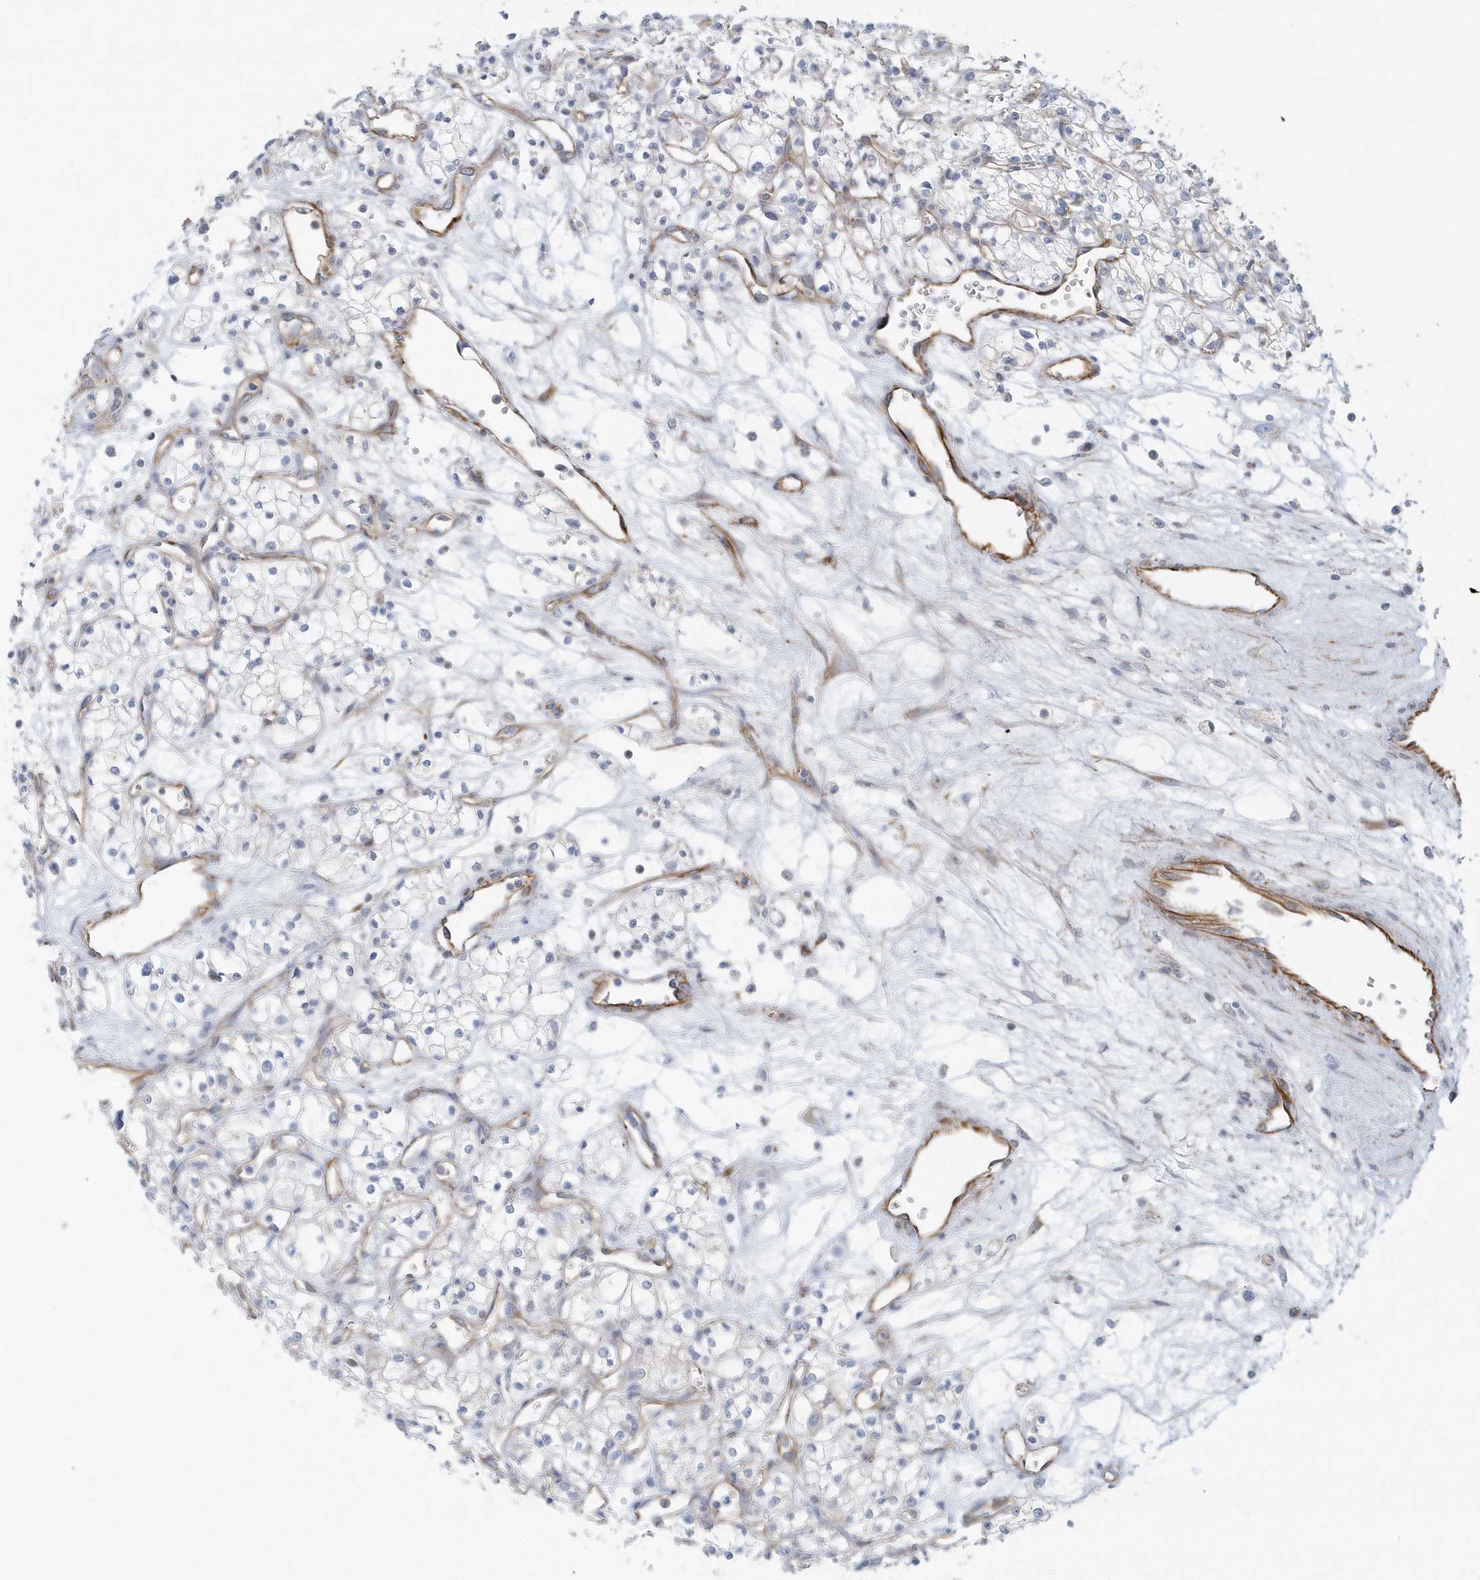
{"staining": {"intensity": "negative", "quantity": "none", "location": "none"}, "tissue": "renal cancer", "cell_type": "Tumor cells", "image_type": "cancer", "snomed": [{"axis": "morphology", "description": "Adenocarcinoma, NOS"}, {"axis": "topography", "description": "Kidney"}], "caption": "An image of human adenocarcinoma (renal) is negative for staining in tumor cells. (Brightfield microscopy of DAB (3,3'-diaminobenzidine) immunohistochemistry (IHC) at high magnification).", "gene": "GPR152", "patient": {"sex": "male", "age": 59}}